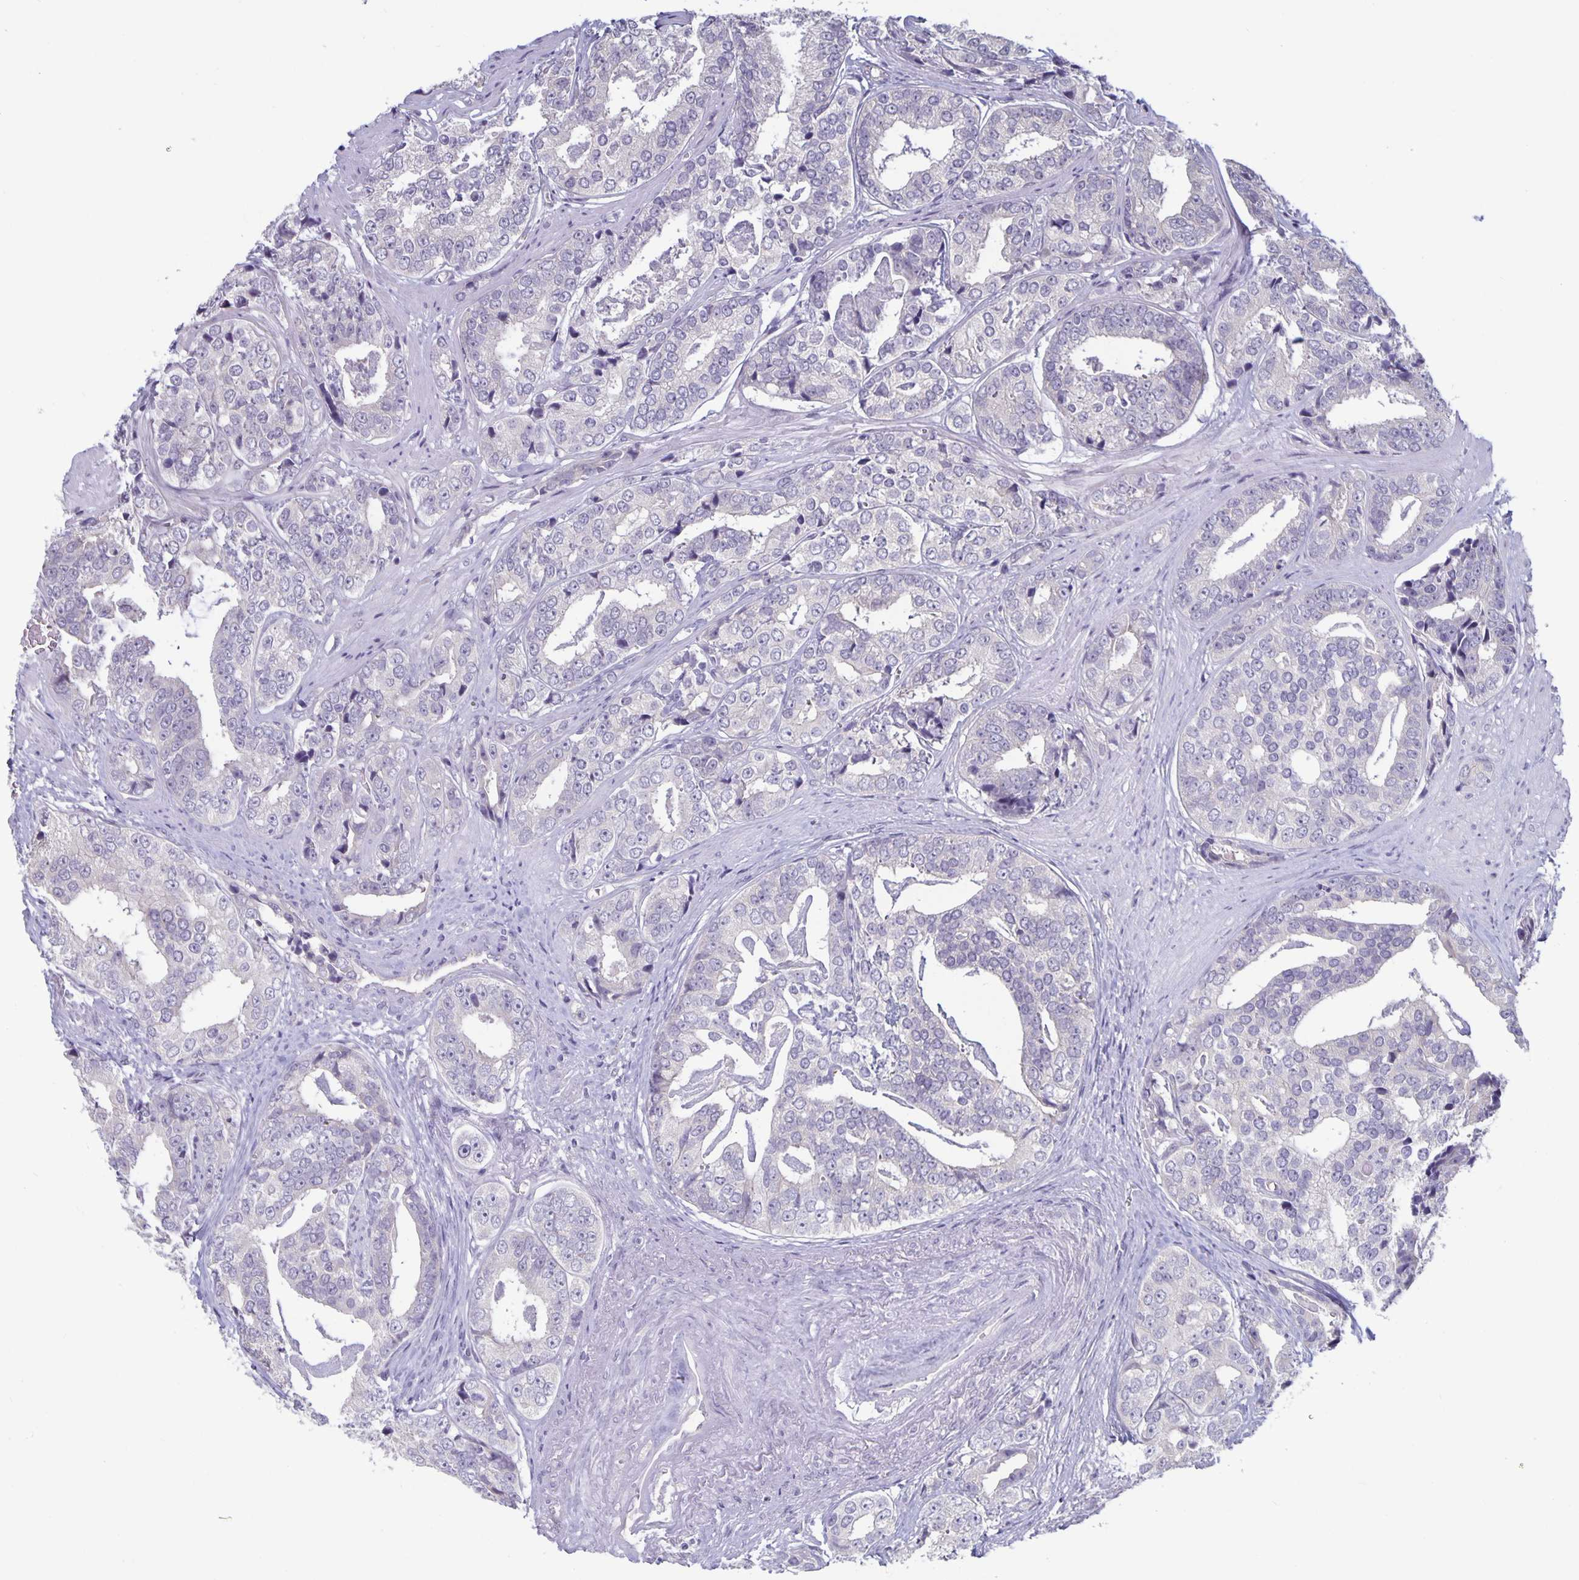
{"staining": {"intensity": "negative", "quantity": "none", "location": "none"}, "tissue": "prostate cancer", "cell_type": "Tumor cells", "image_type": "cancer", "snomed": [{"axis": "morphology", "description": "Adenocarcinoma, High grade"}, {"axis": "topography", "description": "Prostate"}], "caption": "This is a micrograph of IHC staining of prostate high-grade adenocarcinoma, which shows no staining in tumor cells.", "gene": "PLCB3", "patient": {"sex": "male", "age": 71}}